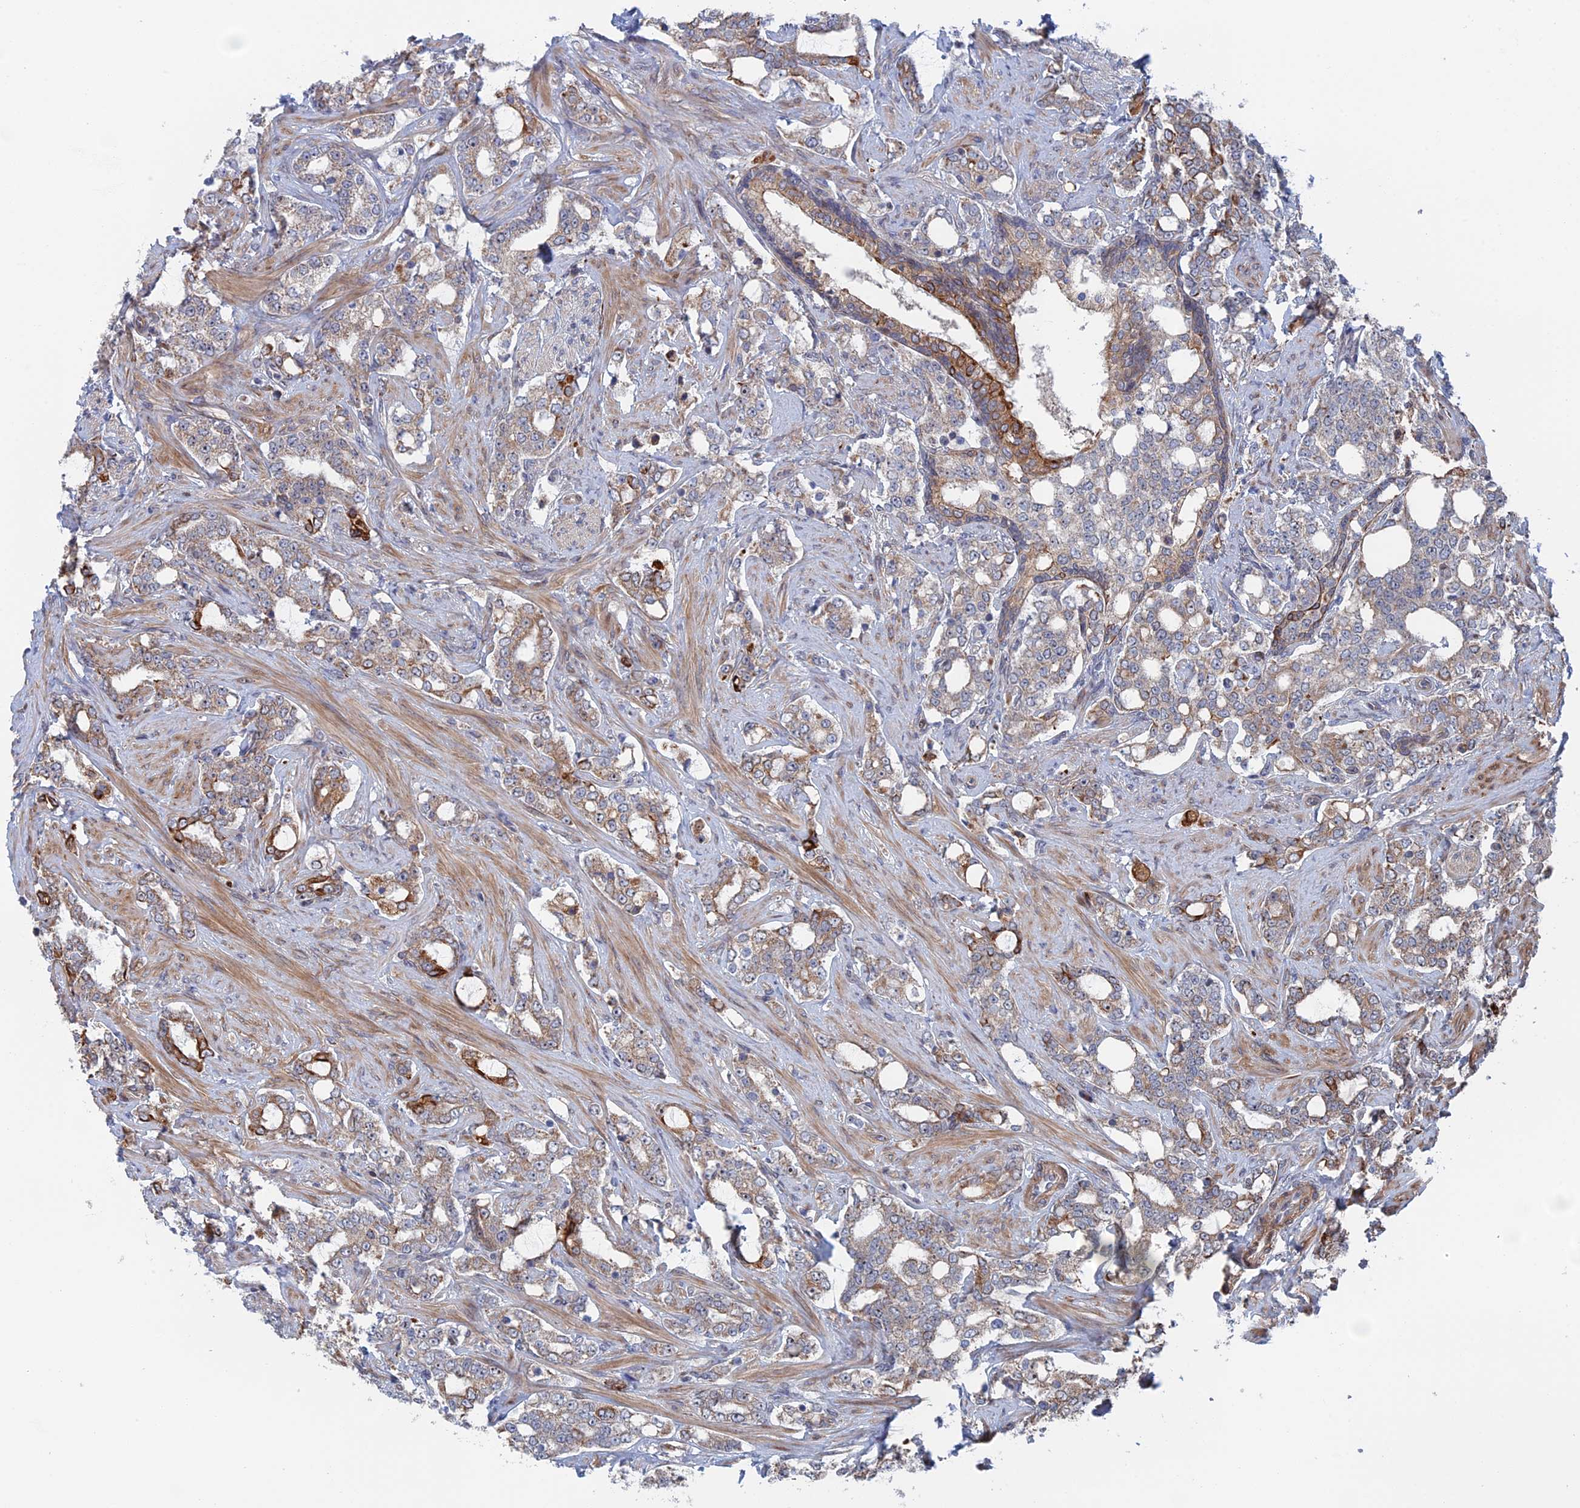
{"staining": {"intensity": "moderate", "quantity": "<25%", "location": "cytoplasmic/membranous"}, "tissue": "prostate cancer", "cell_type": "Tumor cells", "image_type": "cancer", "snomed": [{"axis": "morphology", "description": "Adenocarcinoma, High grade"}, {"axis": "topography", "description": "Prostate"}], "caption": "Prostate cancer (adenocarcinoma (high-grade)) was stained to show a protein in brown. There is low levels of moderate cytoplasmic/membranous staining in approximately <25% of tumor cells. (Stains: DAB (3,3'-diaminobenzidine) in brown, nuclei in blue, Microscopy: brightfield microscopy at high magnification).", "gene": "IL7", "patient": {"sex": "male", "age": 64}}